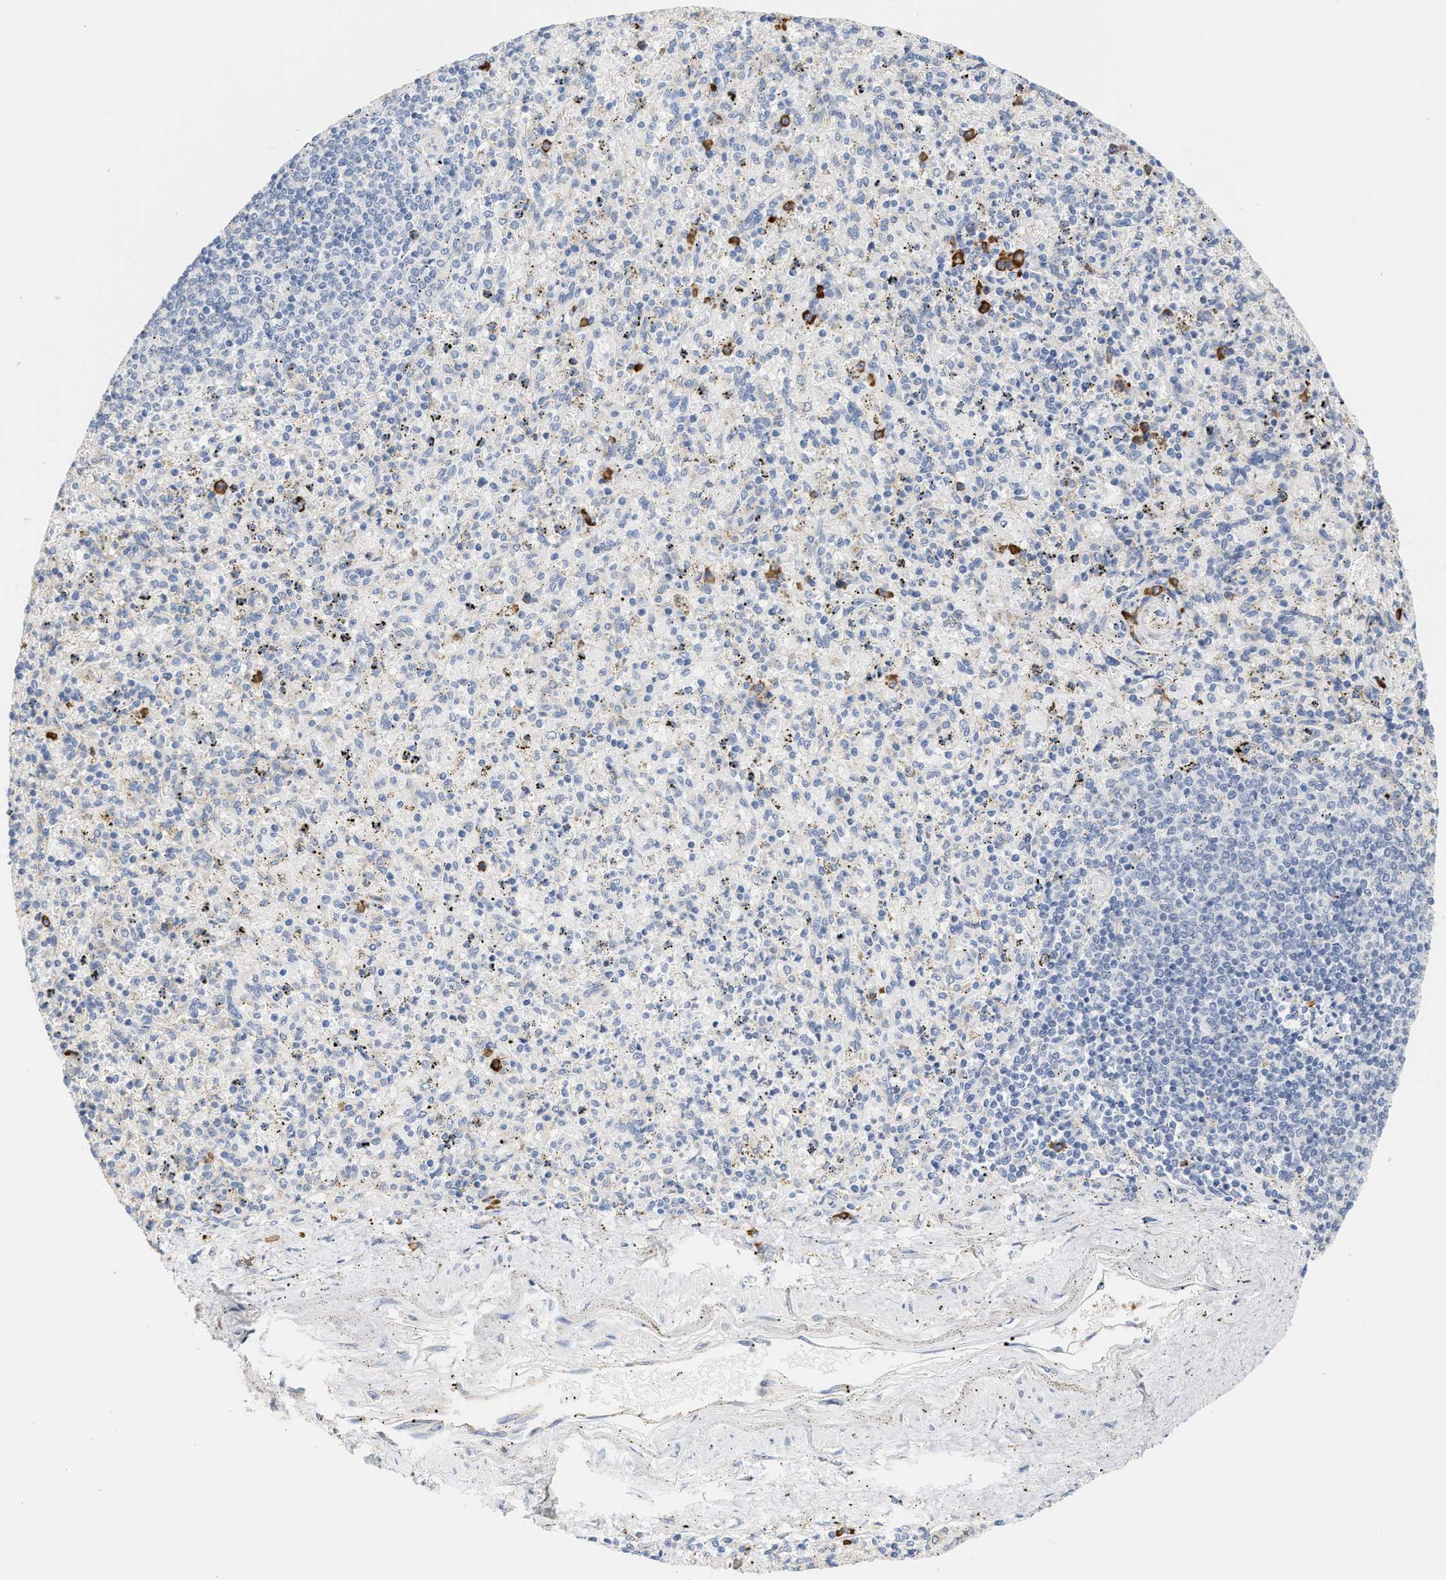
{"staining": {"intensity": "strong", "quantity": "<25%", "location": "cytoplasmic/membranous"}, "tissue": "spleen", "cell_type": "Cells in red pulp", "image_type": "normal", "snomed": [{"axis": "morphology", "description": "Normal tissue, NOS"}, {"axis": "topography", "description": "Spleen"}], "caption": "IHC micrograph of unremarkable human spleen stained for a protein (brown), which exhibits medium levels of strong cytoplasmic/membranous staining in about <25% of cells in red pulp.", "gene": "RYR2", "patient": {"sex": "male", "age": 72}}